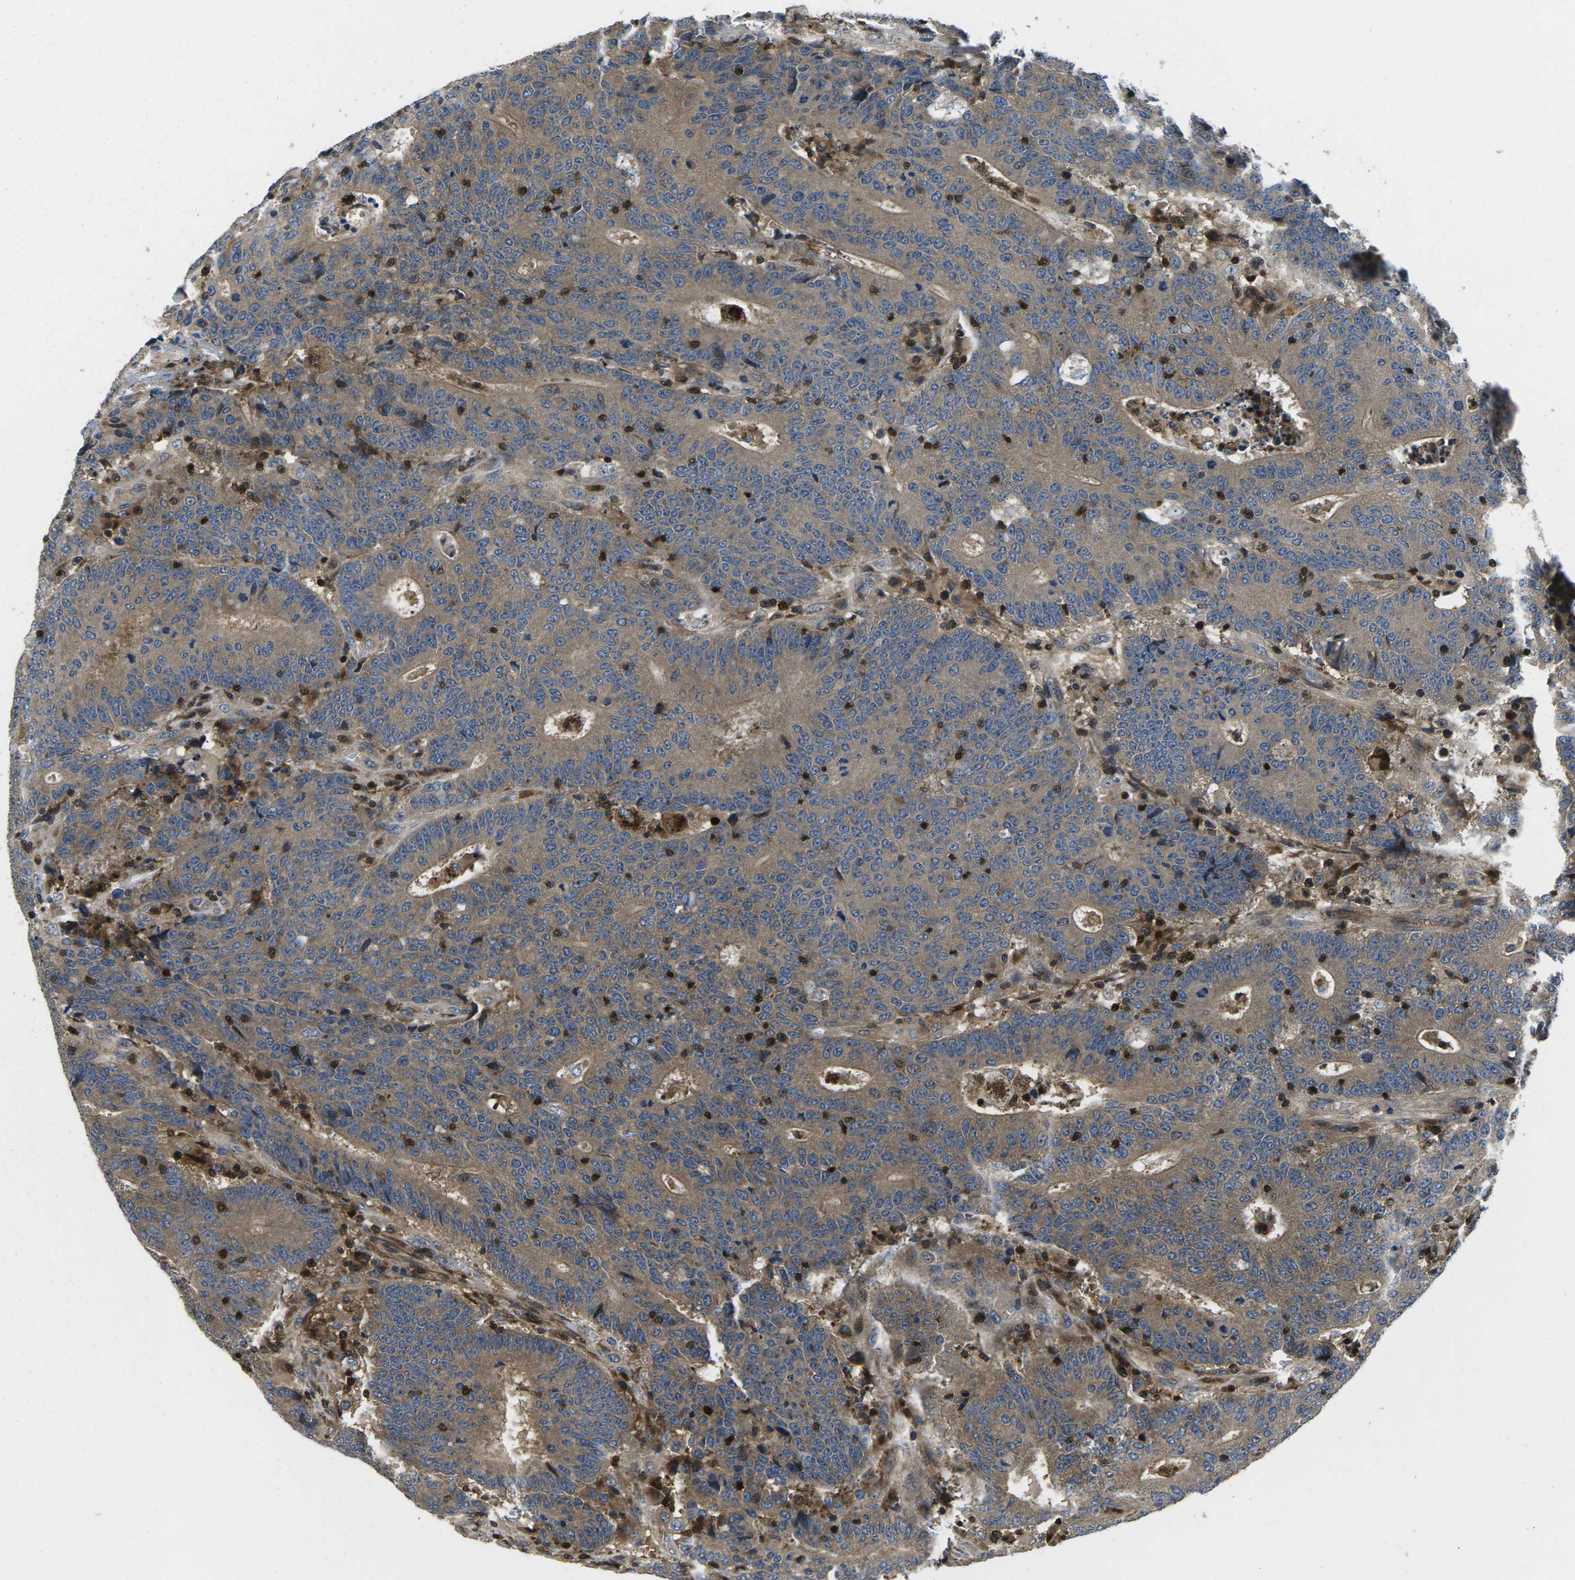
{"staining": {"intensity": "moderate", "quantity": ">75%", "location": "cytoplasmic/membranous"}, "tissue": "colorectal cancer", "cell_type": "Tumor cells", "image_type": "cancer", "snomed": [{"axis": "morphology", "description": "Normal tissue, NOS"}, {"axis": "morphology", "description": "Adenocarcinoma, NOS"}, {"axis": "topography", "description": "Colon"}], "caption": "Colorectal cancer (adenocarcinoma) stained for a protein demonstrates moderate cytoplasmic/membranous positivity in tumor cells.", "gene": "PLCE1", "patient": {"sex": "female", "age": 75}}